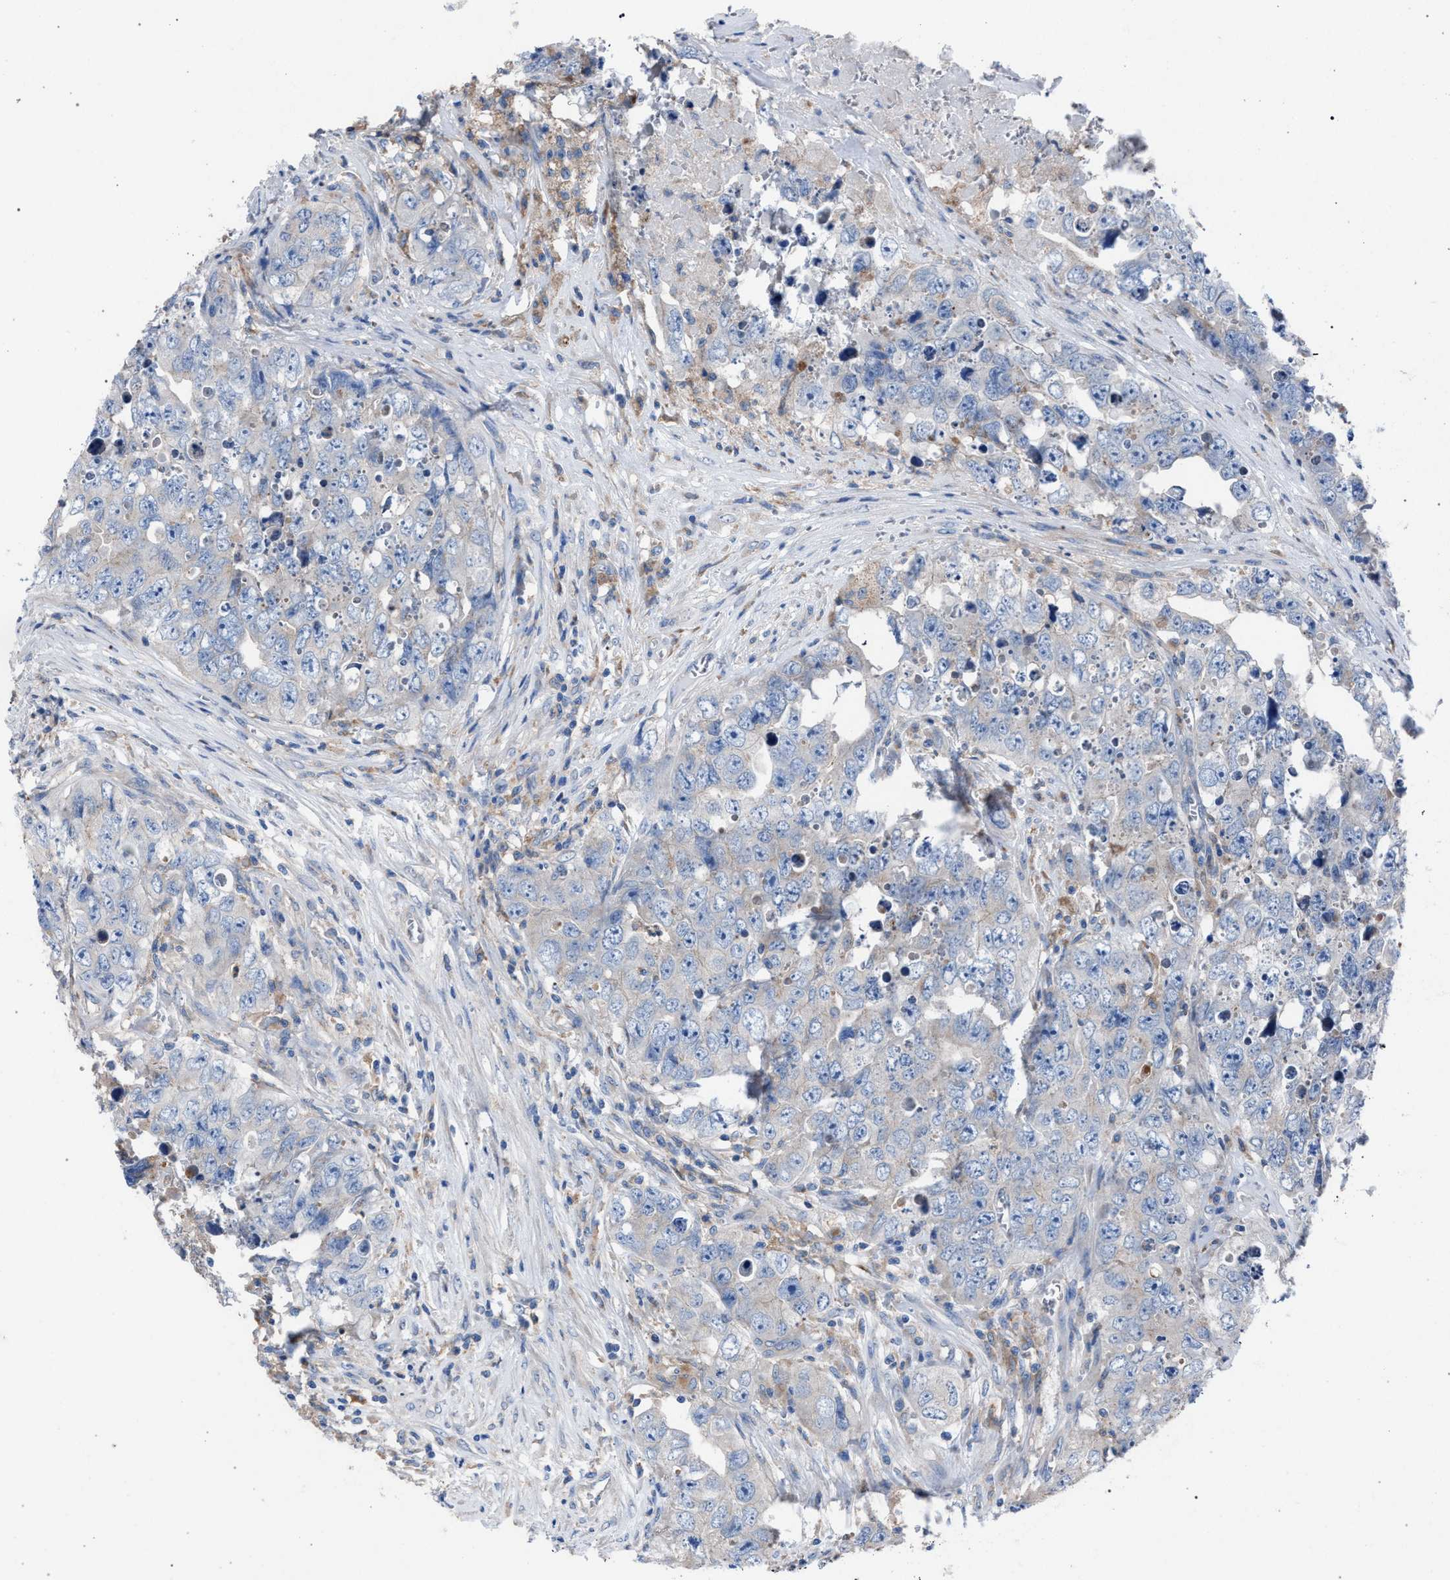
{"staining": {"intensity": "negative", "quantity": "none", "location": "none"}, "tissue": "testis cancer", "cell_type": "Tumor cells", "image_type": "cancer", "snomed": [{"axis": "morphology", "description": "Seminoma, NOS"}, {"axis": "morphology", "description": "Carcinoma, Embryonal, NOS"}, {"axis": "topography", "description": "Testis"}], "caption": "Immunohistochemistry (IHC) of human testis seminoma displays no staining in tumor cells. (Brightfield microscopy of DAB (3,3'-diaminobenzidine) immunohistochemistry (IHC) at high magnification).", "gene": "ATP6V0A1", "patient": {"sex": "male", "age": 43}}